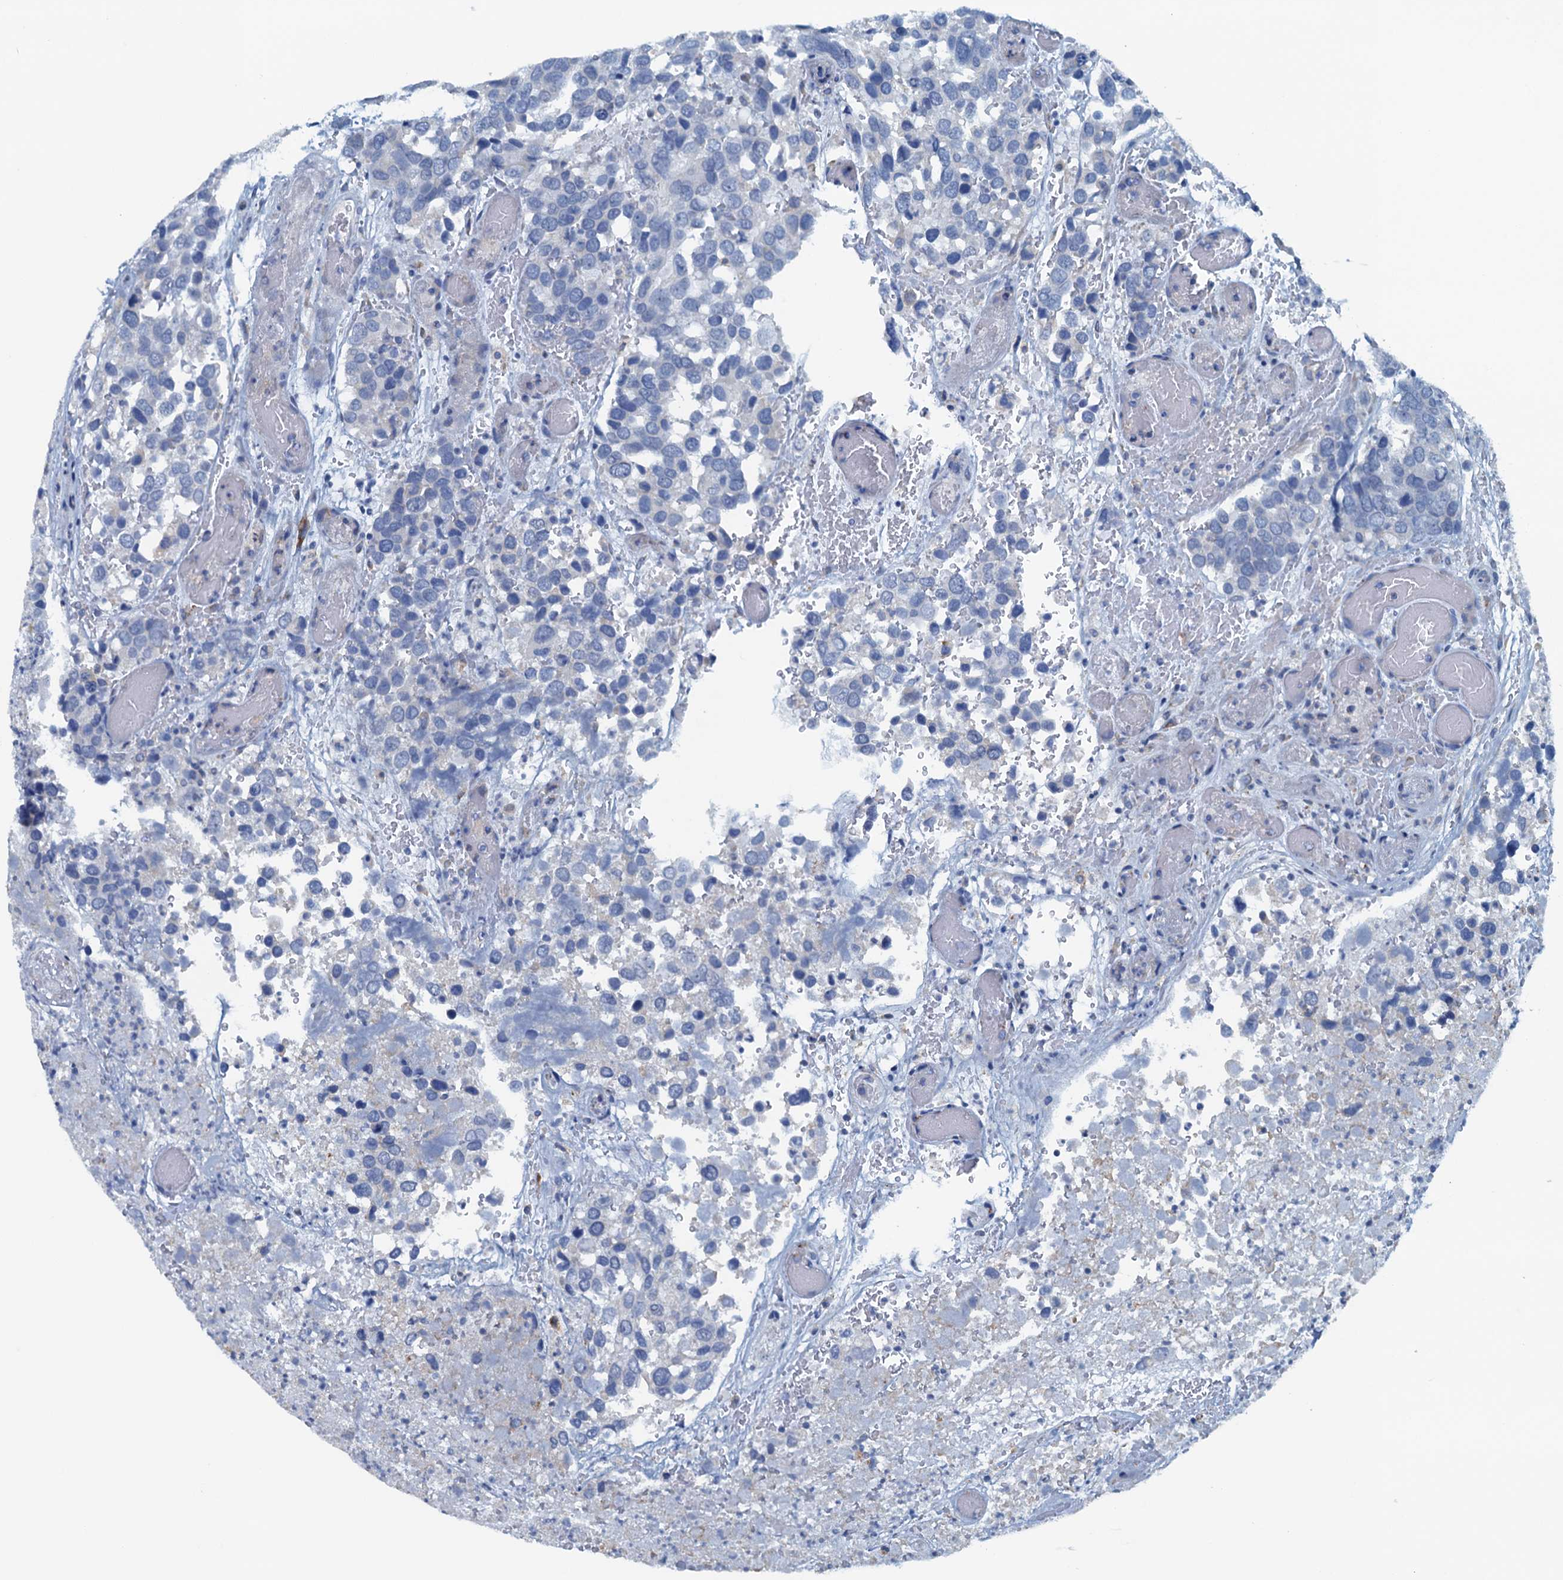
{"staining": {"intensity": "negative", "quantity": "none", "location": "none"}, "tissue": "breast cancer", "cell_type": "Tumor cells", "image_type": "cancer", "snomed": [{"axis": "morphology", "description": "Duct carcinoma"}, {"axis": "topography", "description": "Breast"}], "caption": "This is an IHC photomicrograph of intraductal carcinoma (breast). There is no staining in tumor cells.", "gene": "CBLIF", "patient": {"sex": "female", "age": 83}}